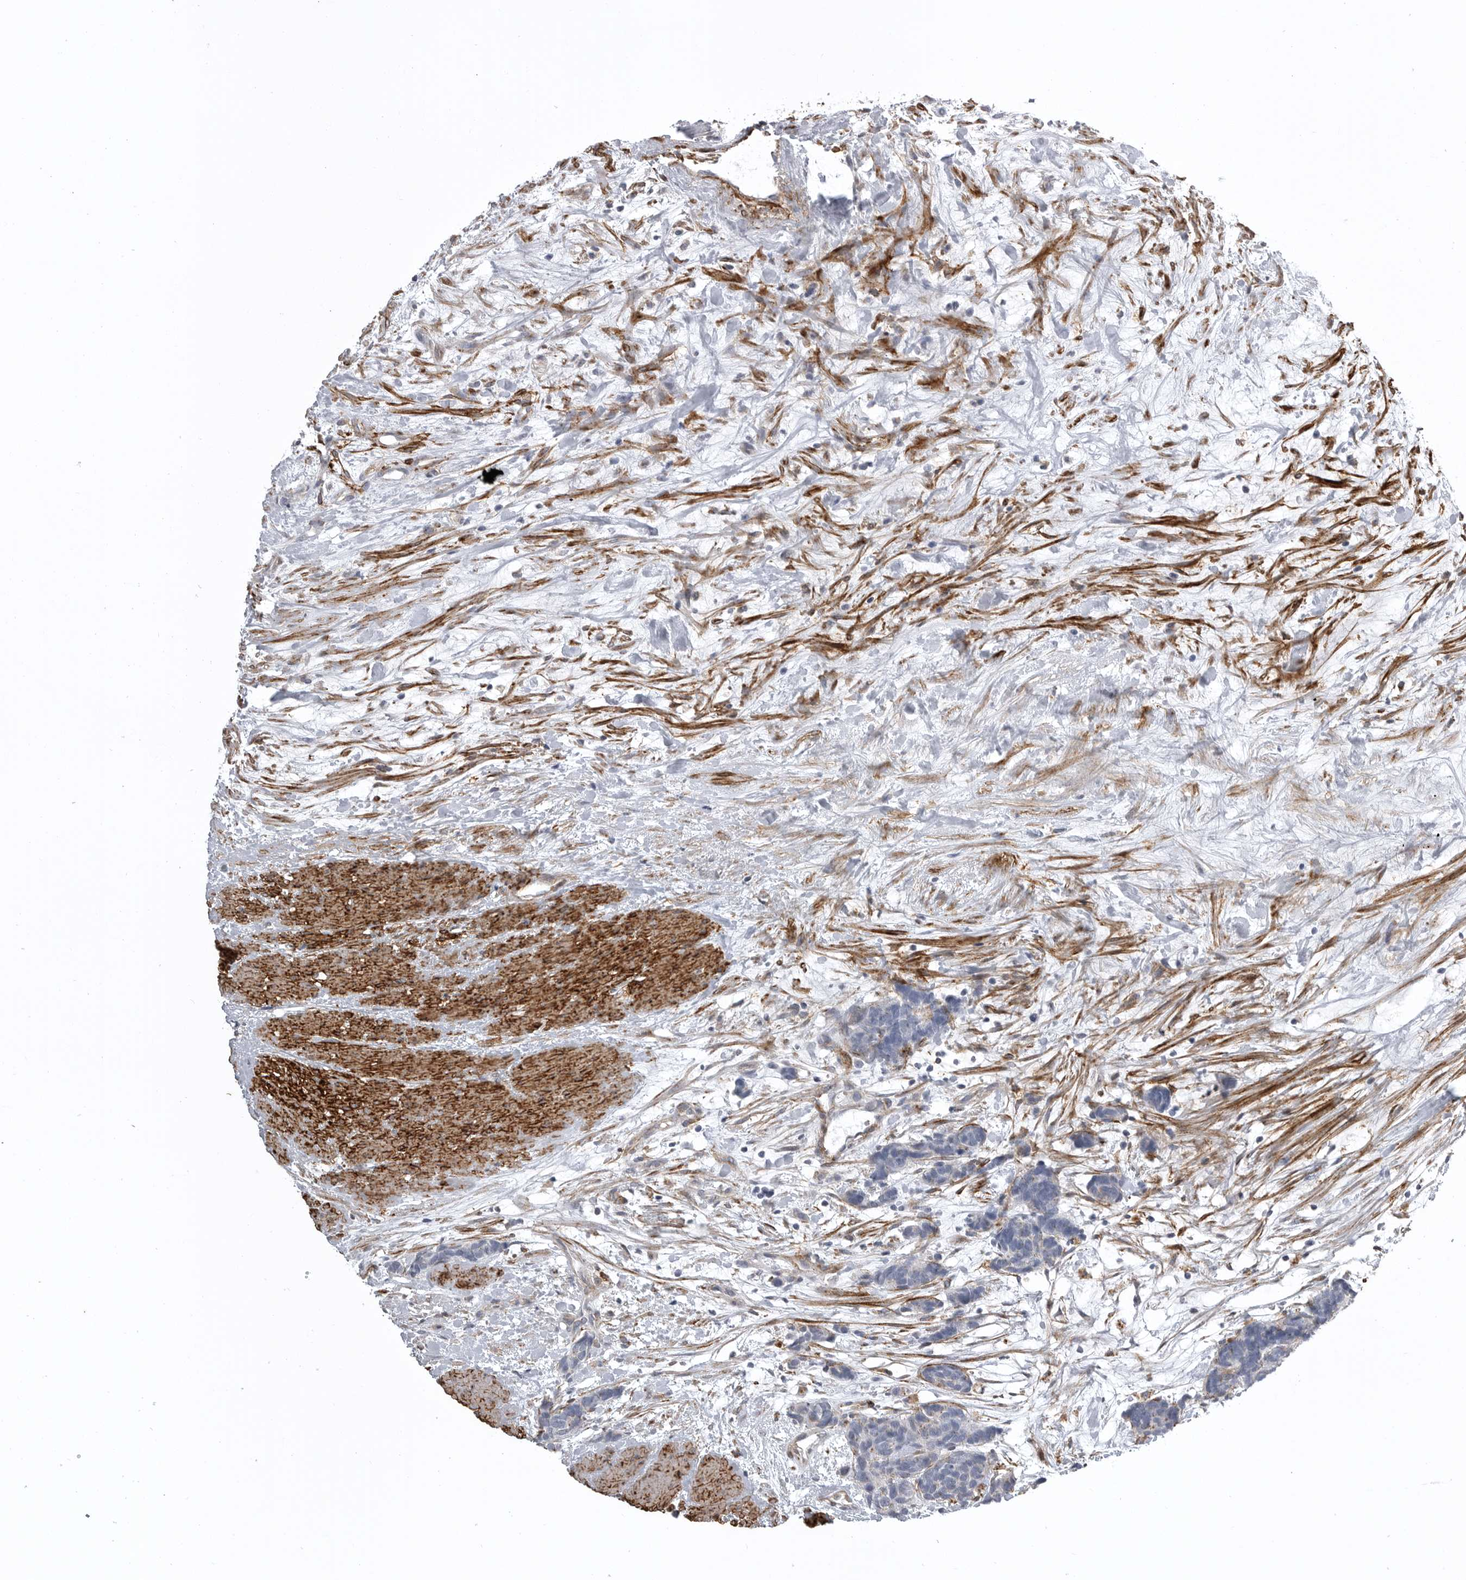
{"staining": {"intensity": "negative", "quantity": "none", "location": "none"}, "tissue": "carcinoid", "cell_type": "Tumor cells", "image_type": "cancer", "snomed": [{"axis": "morphology", "description": "Carcinoma, NOS"}, {"axis": "morphology", "description": "Carcinoid, malignant, NOS"}, {"axis": "topography", "description": "Urinary bladder"}], "caption": "Immunohistochemical staining of carcinoid displays no significant positivity in tumor cells.", "gene": "AOC3", "patient": {"sex": "male", "age": 57}}